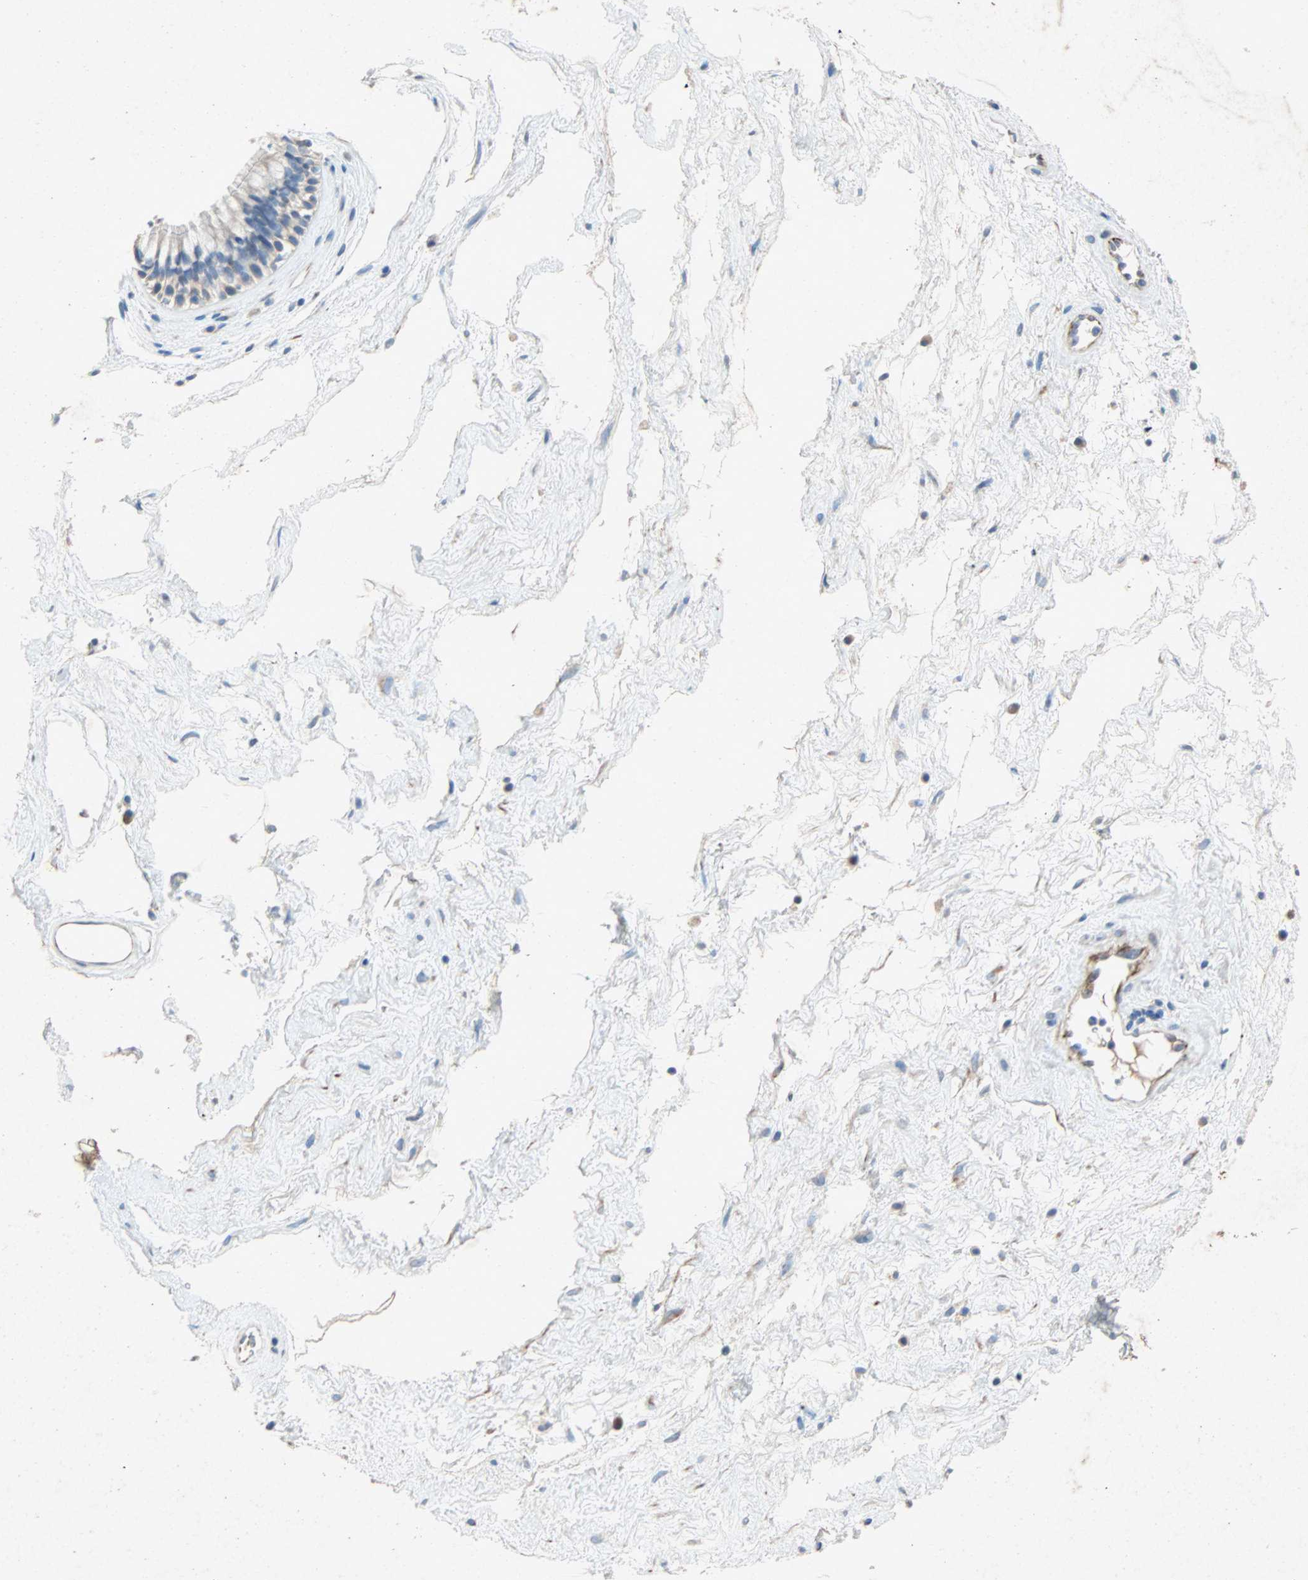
{"staining": {"intensity": "negative", "quantity": "none", "location": "none"}, "tissue": "nasopharynx", "cell_type": "Respiratory epithelial cells", "image_type": "normal", "snomed": [{"axis": "morphology", "description": "Normal tissue, NOS"}, {"axis": "morphology", "description": "Inflammation, NOS"}, {"axis": "topography", "description": "Nasopharynx"}], "caption": "High power microscopy histopathology image of an IHC micrograph of normal nasopharynx, revealing no significant positivity in respiratory epithelial cells. (DAB immunohistochemistry, high magnification).", "gene": "PCDHB2", "patient": {"sex": "male", "age": 48}}